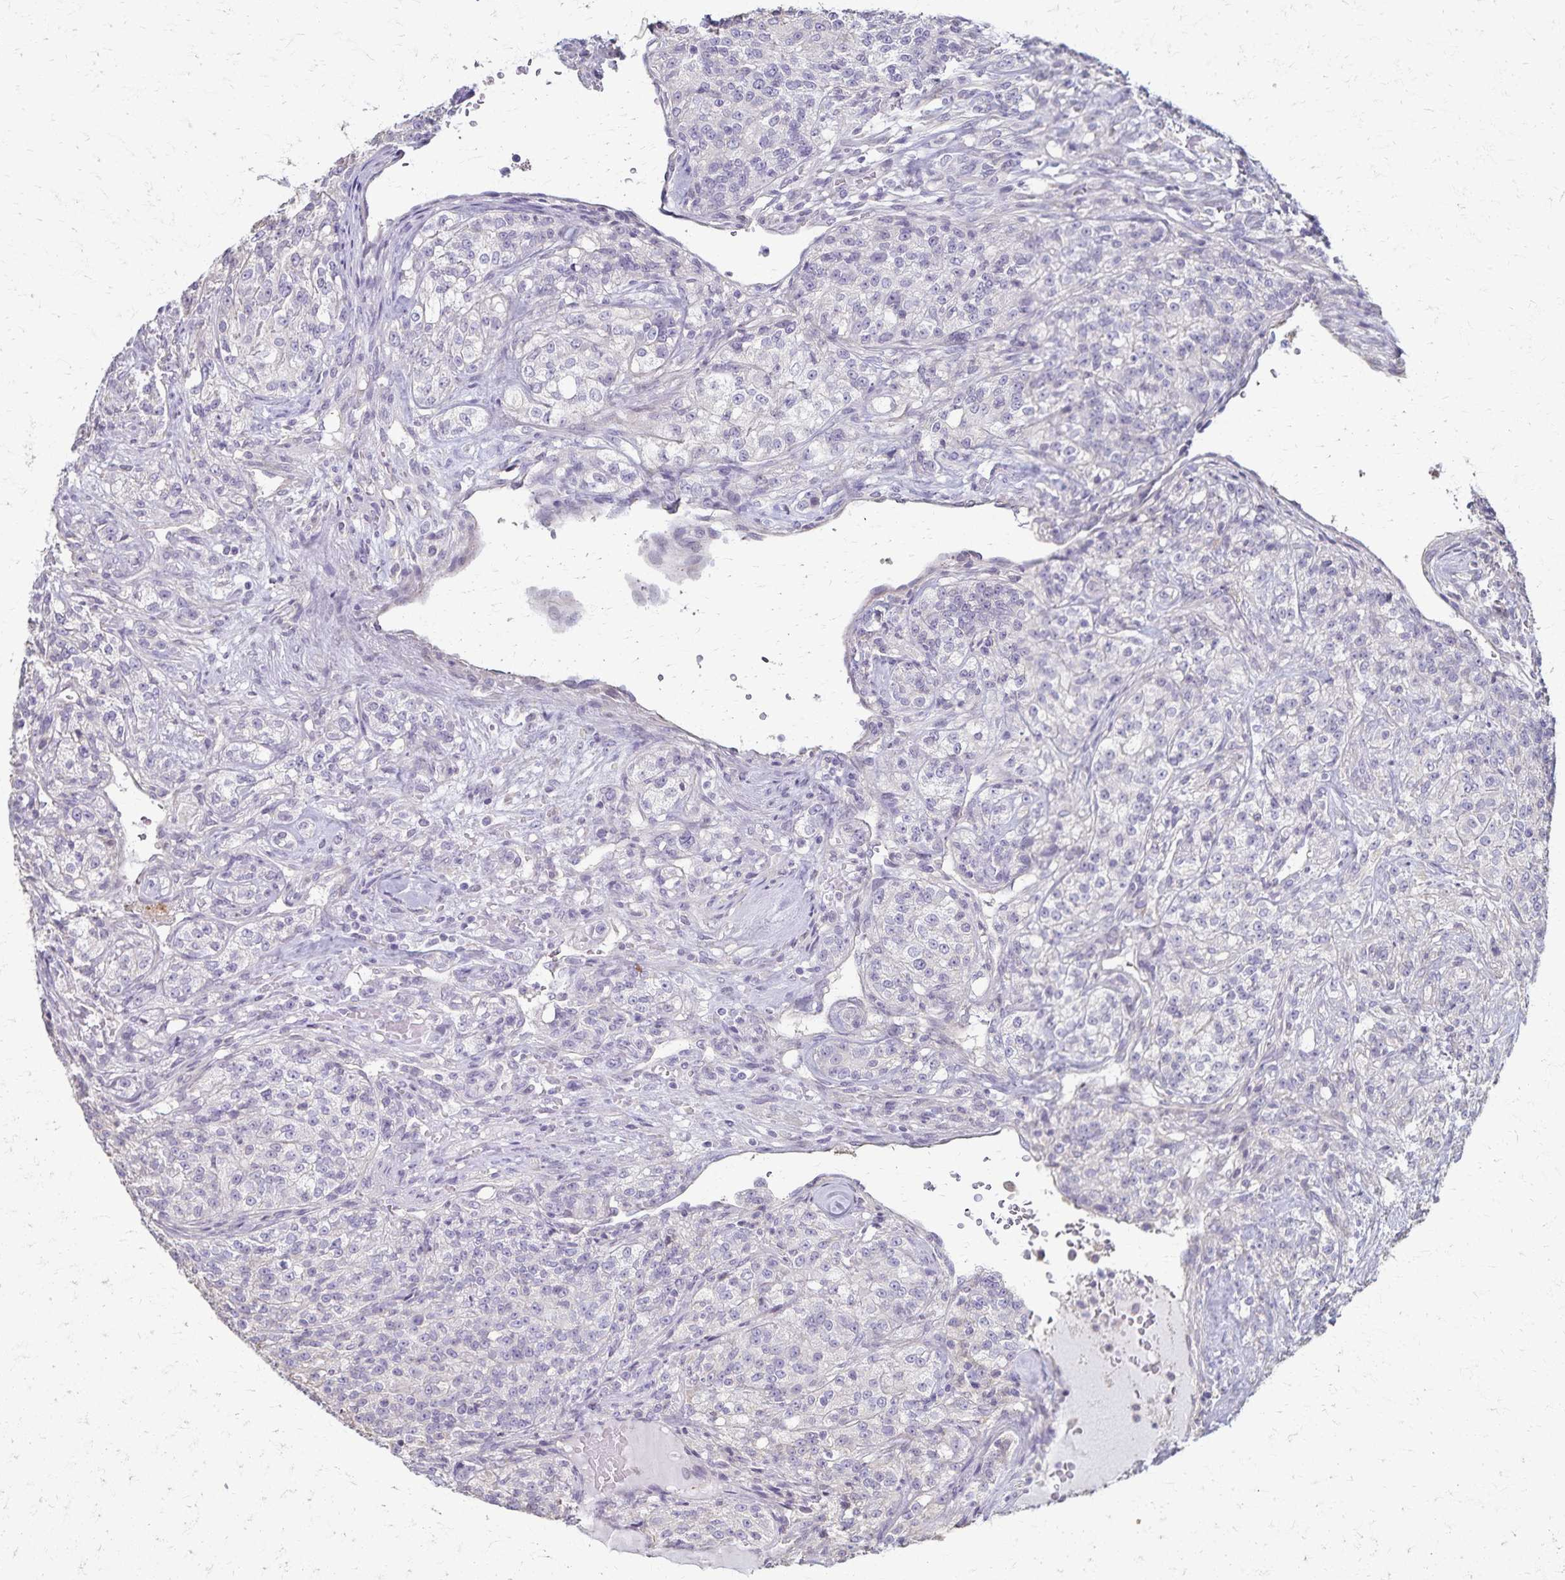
{"staining": {"intensity": "negative", "quantity": "none", "location": "none"}, "tissue": "renal cancer", "cell_type": "Tumor cells", "image_type": "cancer", "snomed": [{"axis": "morphology", "description": "Adenocarcinoma, NOS"}, {"axis": "topography", "description": "Kidney"}], "caption": "The image exhibits no staining of tumor cells in adenocarcinoma (renal).", "gene": "KISS1", "patient": {"sex": "female", "age": 63}}